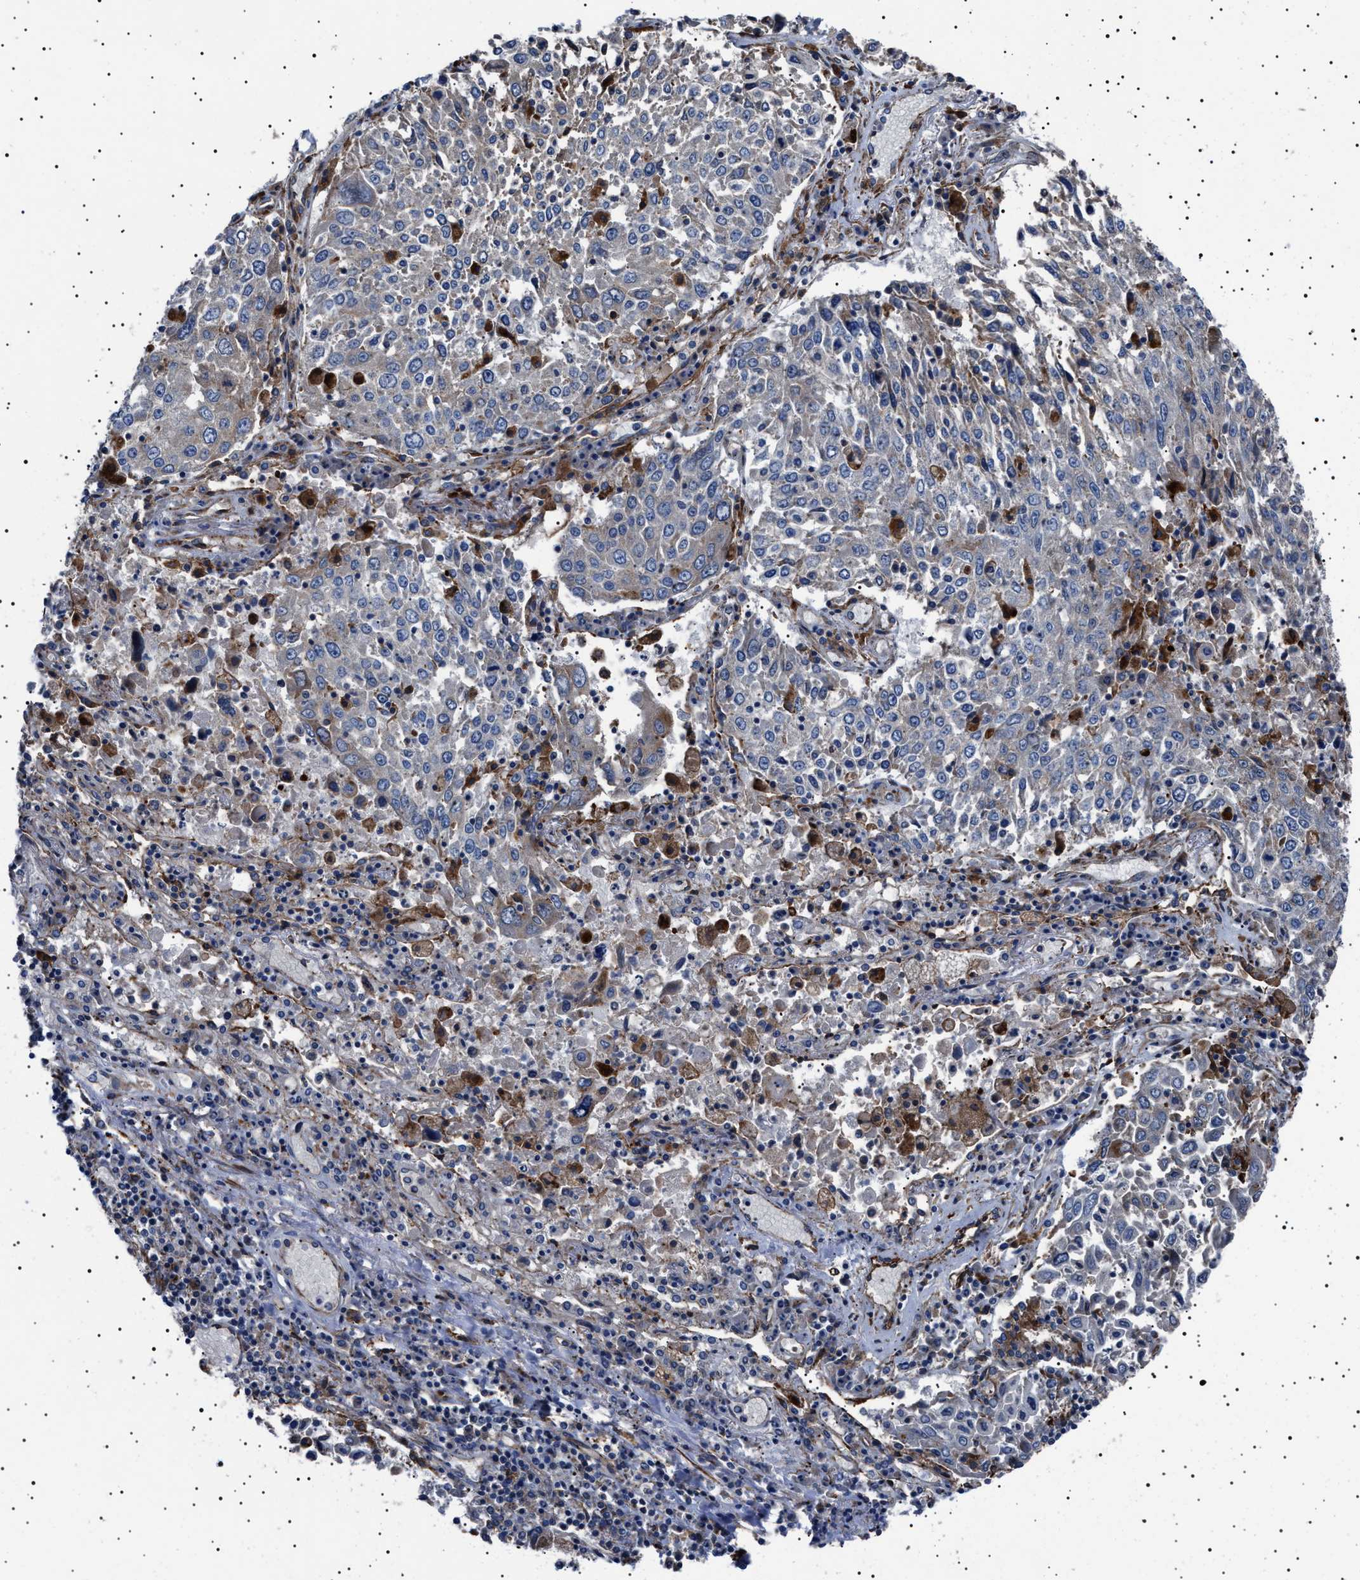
{"staining": {"intensity": "negative", "quantity": "none", "location": "none"}, "tissue": "lung cancer", "cell_type": "Tumor cells", "image_type": "cancer", "snomed": [{"axis": "morphology", "description": "Squamous cell carcinoma, NOS"}, {"axis": "topography", "description": "Lung"}], "caption": "High power microscopy image of an IHC image of lung cancer, revealing no significant positivity in tumor cells. (Immunohistochemistry (ihc), brightfield microscopy, high magnification).", "gene": "NEU1", "patient": {"sex": "male", "age": 65}}